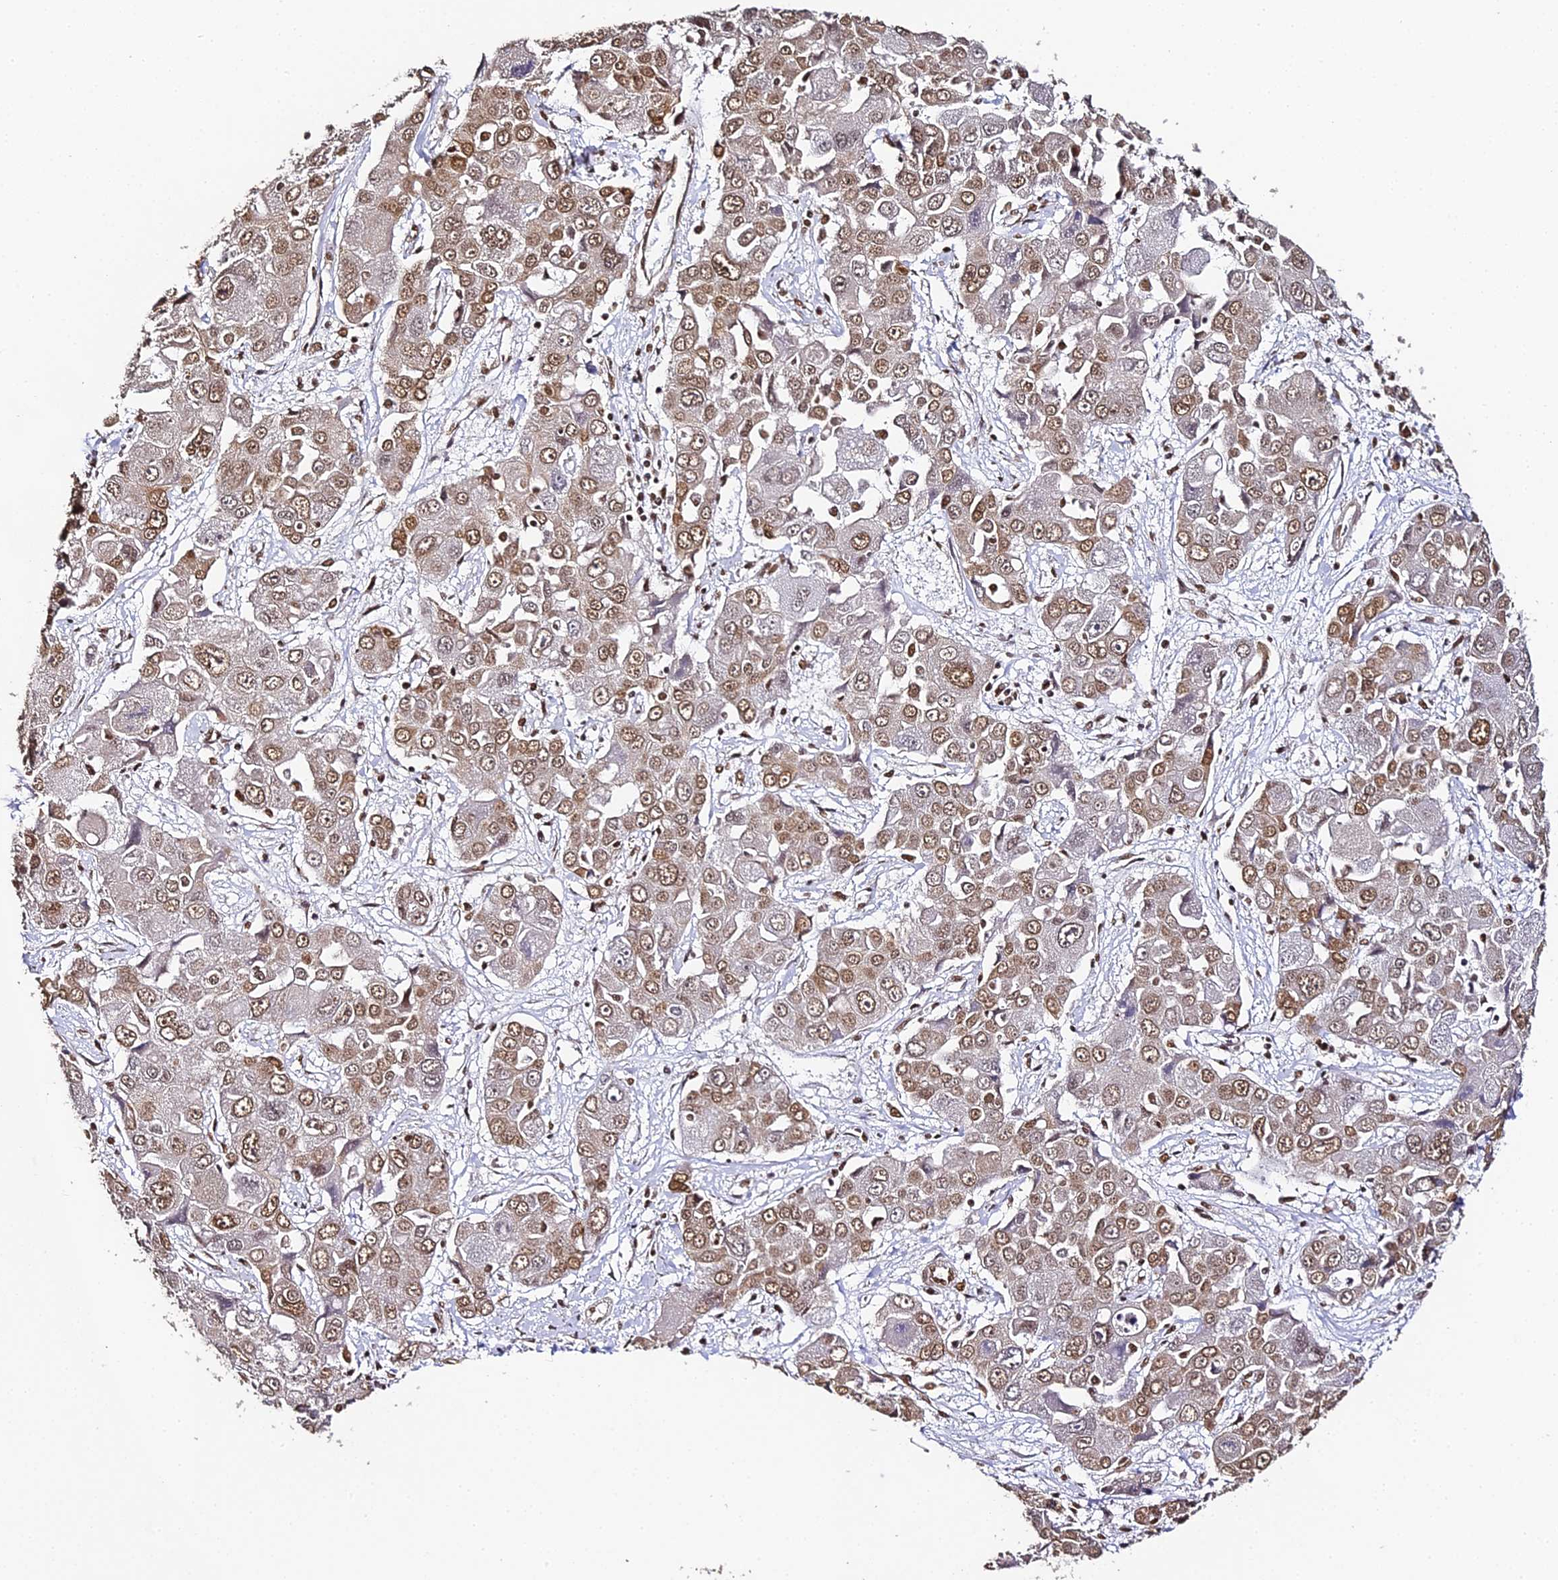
{"staining": {"intensity": "moderate", "quantity": ">75%", "location": "nuclear"}, "tissue": "liver cancer", "cell_type": "Tumor cells", "image_type": "cancer", "snomed": [{"axis": "morphology", "description": "Cholangiocarcinoma"}, {"axis": "topography", "description": "Liver"}], "caption": "Liver cholangiocarcinoma was stained to show a protein in brown. There is medium levels of moderate nuclear expression in approximately >75% of tumor cells. (brown staining indicates protein expression, while blue staining denotes nuclei).", "gene": "HNRNPA1", "patient": {"sex": "male", "age": 67}}